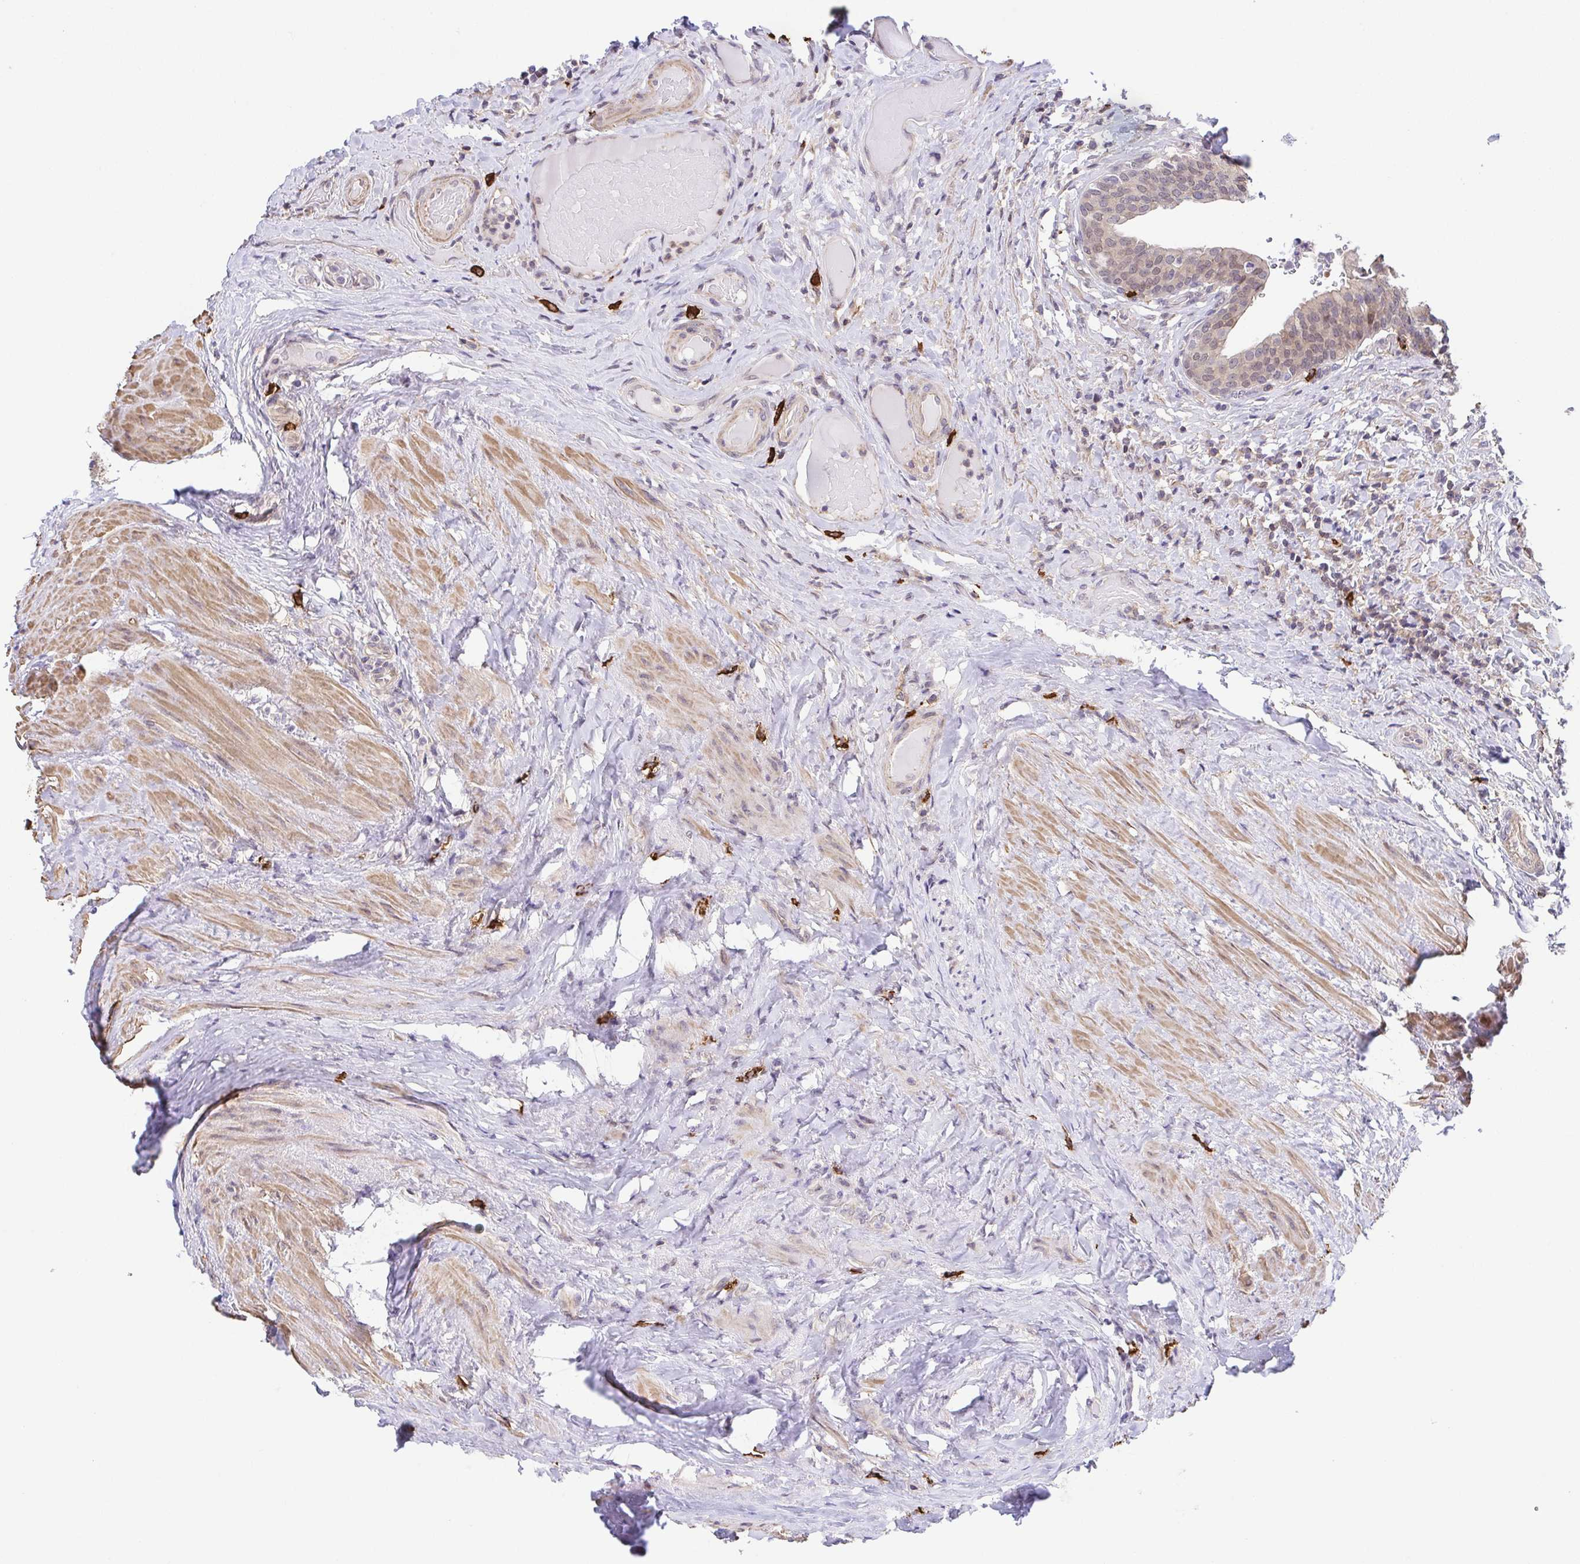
{"staining": {"intensity": "weak", "quantity": "25%-75%", "location": "cytoplasmic/membranous,nuclear"}, "tissue": "urinary bladder", "cell_type": "Urothelial cells", "image_type": "normal", "snomed": [{"axis": "morphology", "description": "Normal tissue, NOS"}, {"axis": "topography", "description": "Urinary bladder"}, {"axis": "topography", "description": "Peripheral nerve tissue"}], "caption": "Immunohistochemistry (IHC) histopathology image of unremarkable urinary bladder: urinary bladder stained using IHC demonstrates low levels of weak protein expression localized specifically in the cytoplasmic/membranous,nuclear of urothelial cells, appearing as a cytoplasmic/membranous,nuclear brown color.", "gene": "PREPL", "patient": {"sex": "male", "age": 66}}